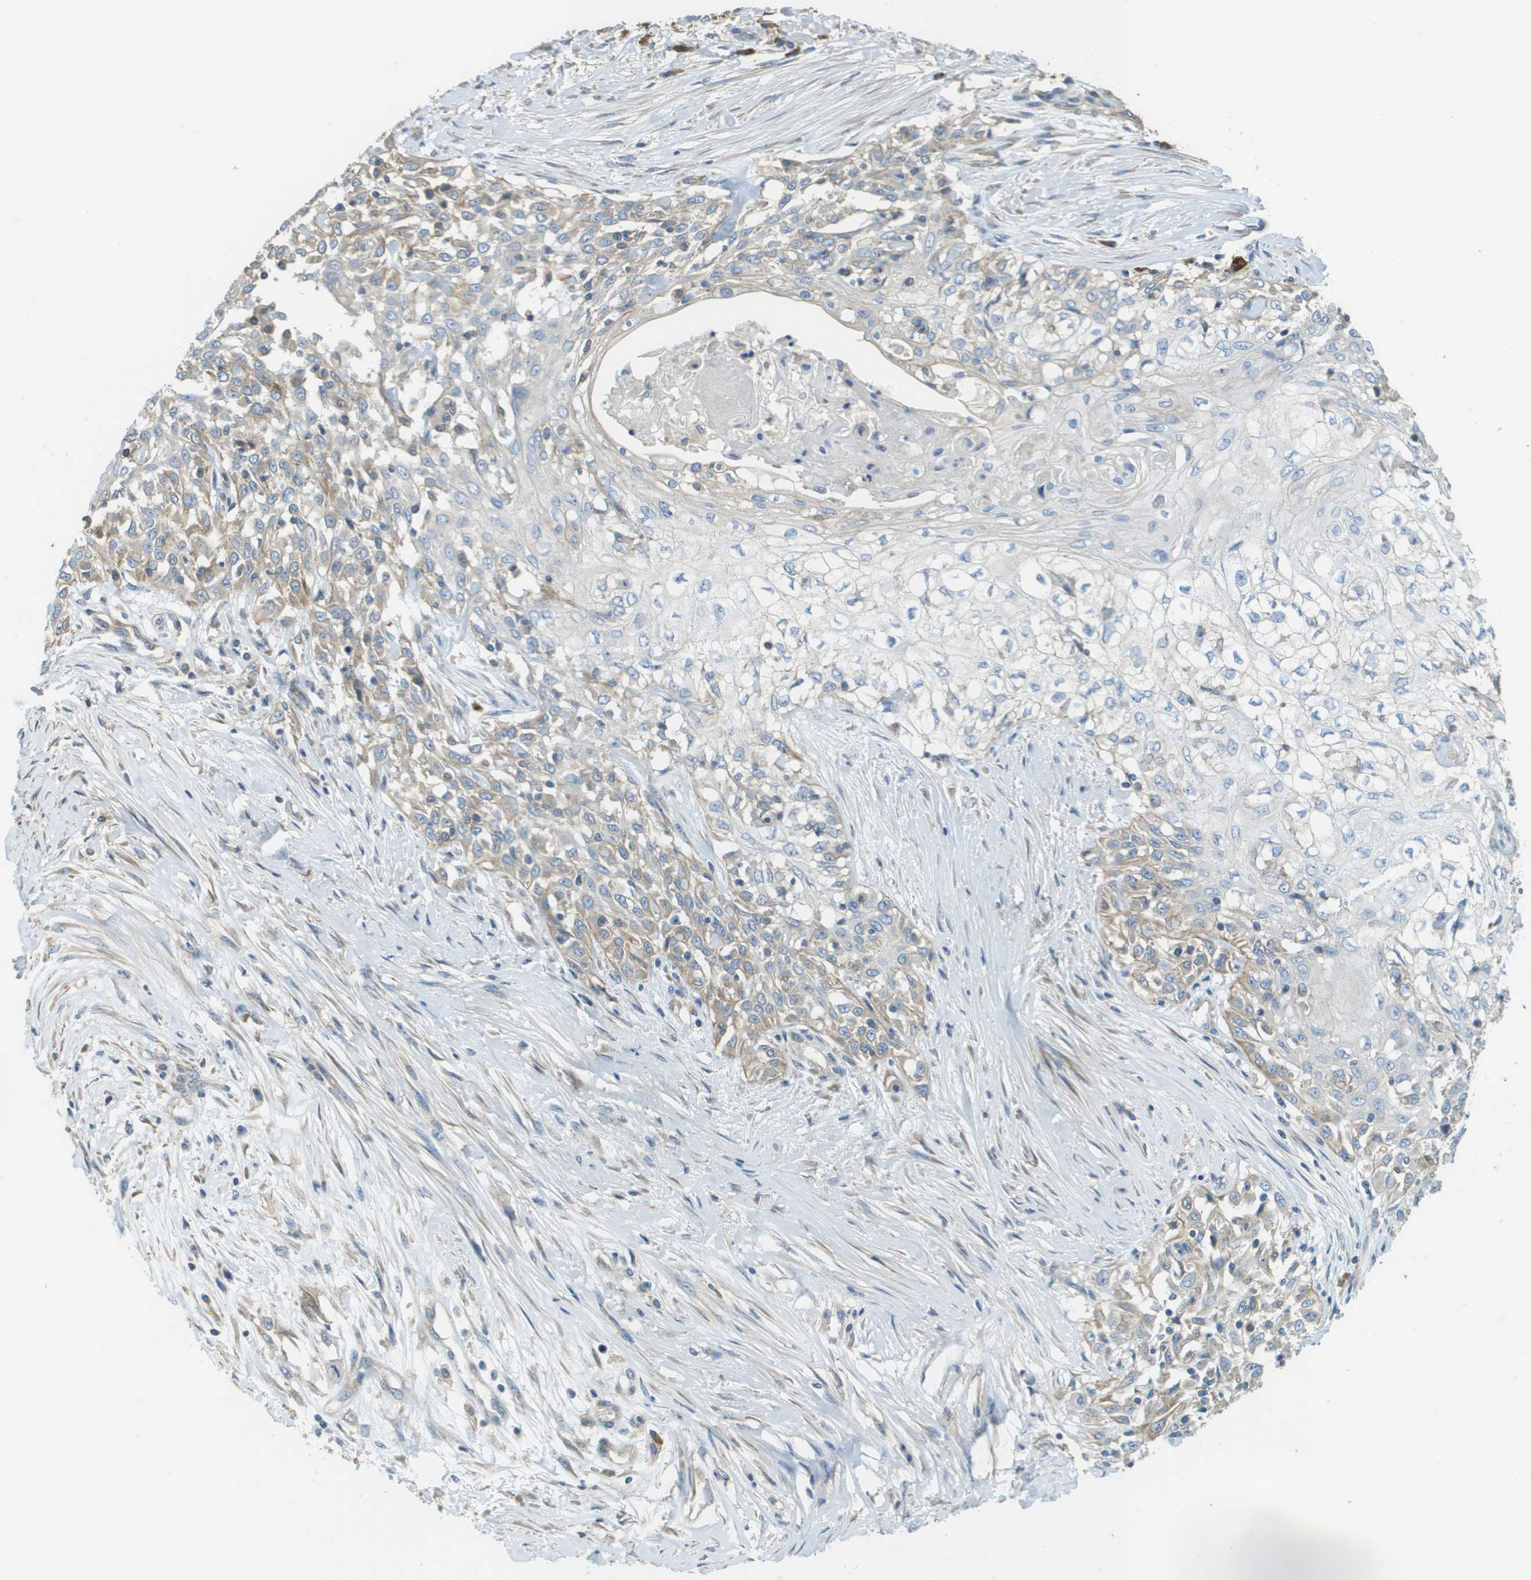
{"staining": {"intensity": "weak", "quantity": "<25%", "location": "cytoplasmic/membranous"}, "tissue": "skin cancer", "cell_type": "Tumor cells", "image_type": "cancer", "snomed": [{"axis": "morphology", "description": "Squamous cell carcinoma, NOS"}, {"axis": "morphology", "description": "Squamous cell carcinoma, metastatic, NOS"}, {"axis": "topography", "description": "Skin"}, {"axis": "topography", "description": "Lymph node"}], "caption": "Tumor cells show no significant protein staining in skin cancer (squamous cell carcinoma).", "gene": "DNAJB11", "patient": {"sex": "male", "age": 75}}